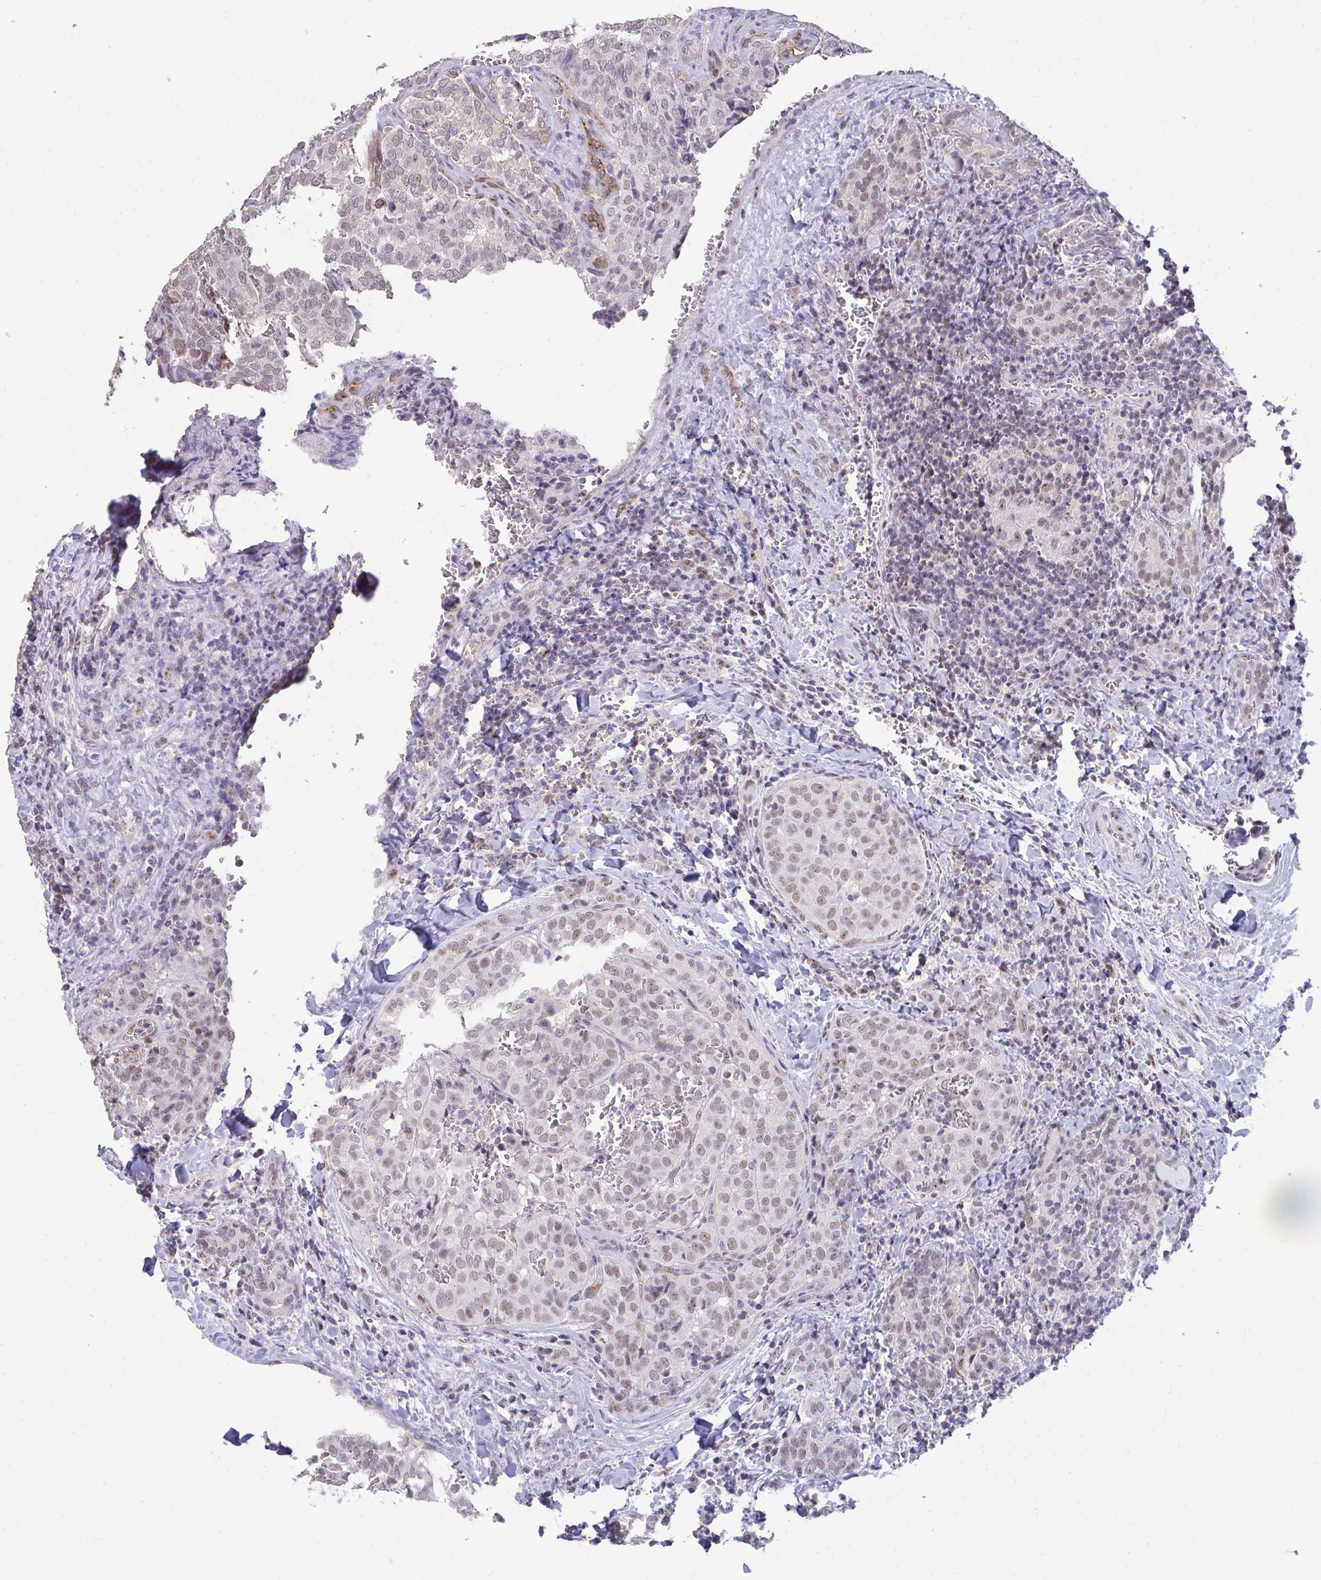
{"staining": {"intensity": "weak", "quantity": "25%-75%", "location": "nuclear"}, "tissue": "thyroid cancer", "cell_type": "Tumor cells", "image_type": "cancer", "snomed": [{"axis": "morphology", "description": "Papillary adenocarcinoma, NOS"}, {"axis": "topography", "description": "Thyroid gland"}], "caption": "Immunohistochemistry (IHC) of human papillary adenocarcinoma (thyroid) shows low levels of weak nuclear staining in about 25%-75% of tumor cells.", "gene": "SENP3", "patient": {"sex": "female", "age": 30}}